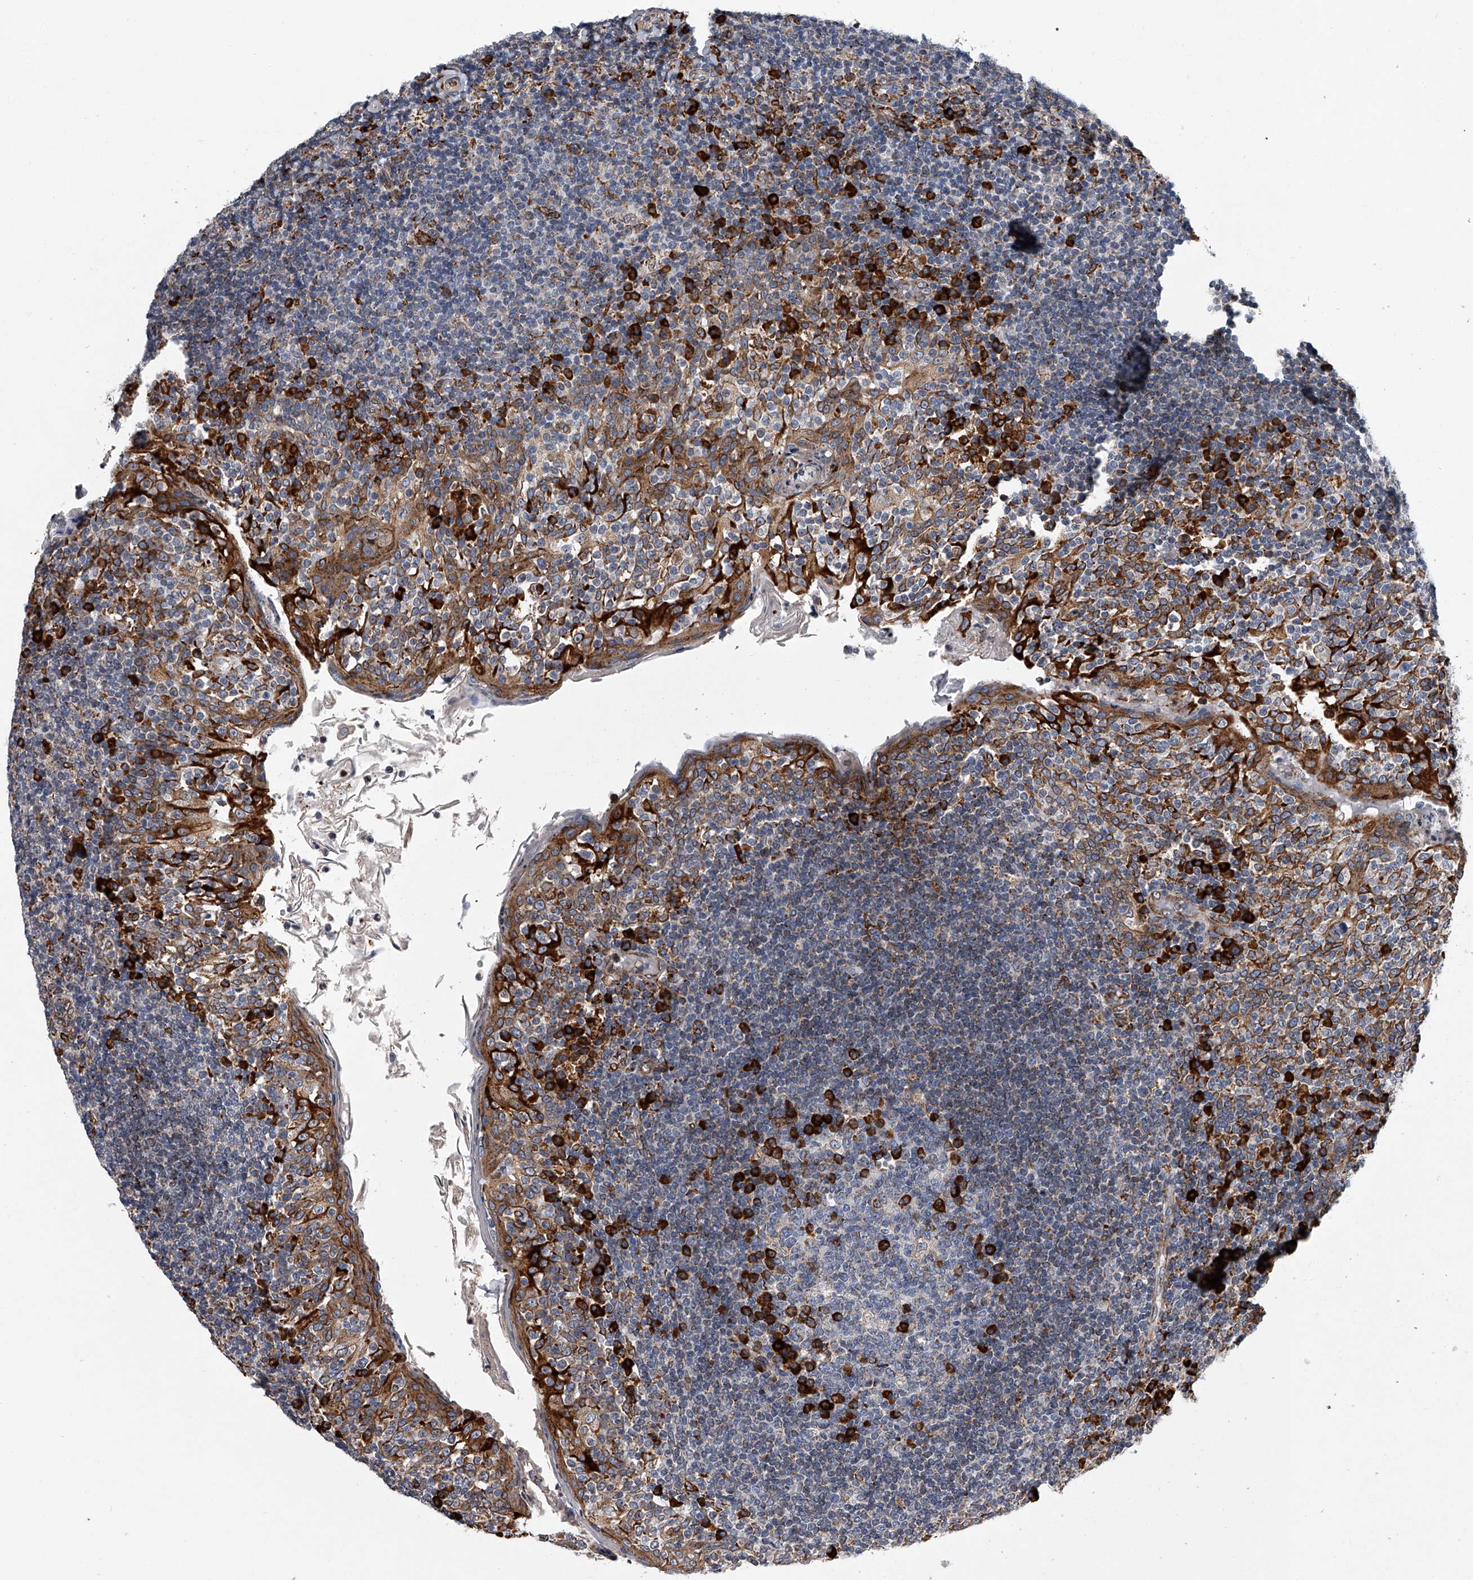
{"staining": {"intensity": "strong", "quantity": "<25%", "location": "cytoplasmic/membranous"}, "tissue": "tonsil", "cell_type": "Germinal center cells", "image_type": "normal", "snomed": [{"axis": "morphology", "description": "Normal tissue, NOS"}, {"axis": "topography", "description": "Tonsil"}], "caption": "IHC histopathology image of normal human tonsil stained for a protein (brown), which shows medium levels of strong cytoplasmic/membranous positivity in approximately <25% of germinal center cells.", "gene": "TMEM63C", "patient": {"sex": "female", "age": 19}}